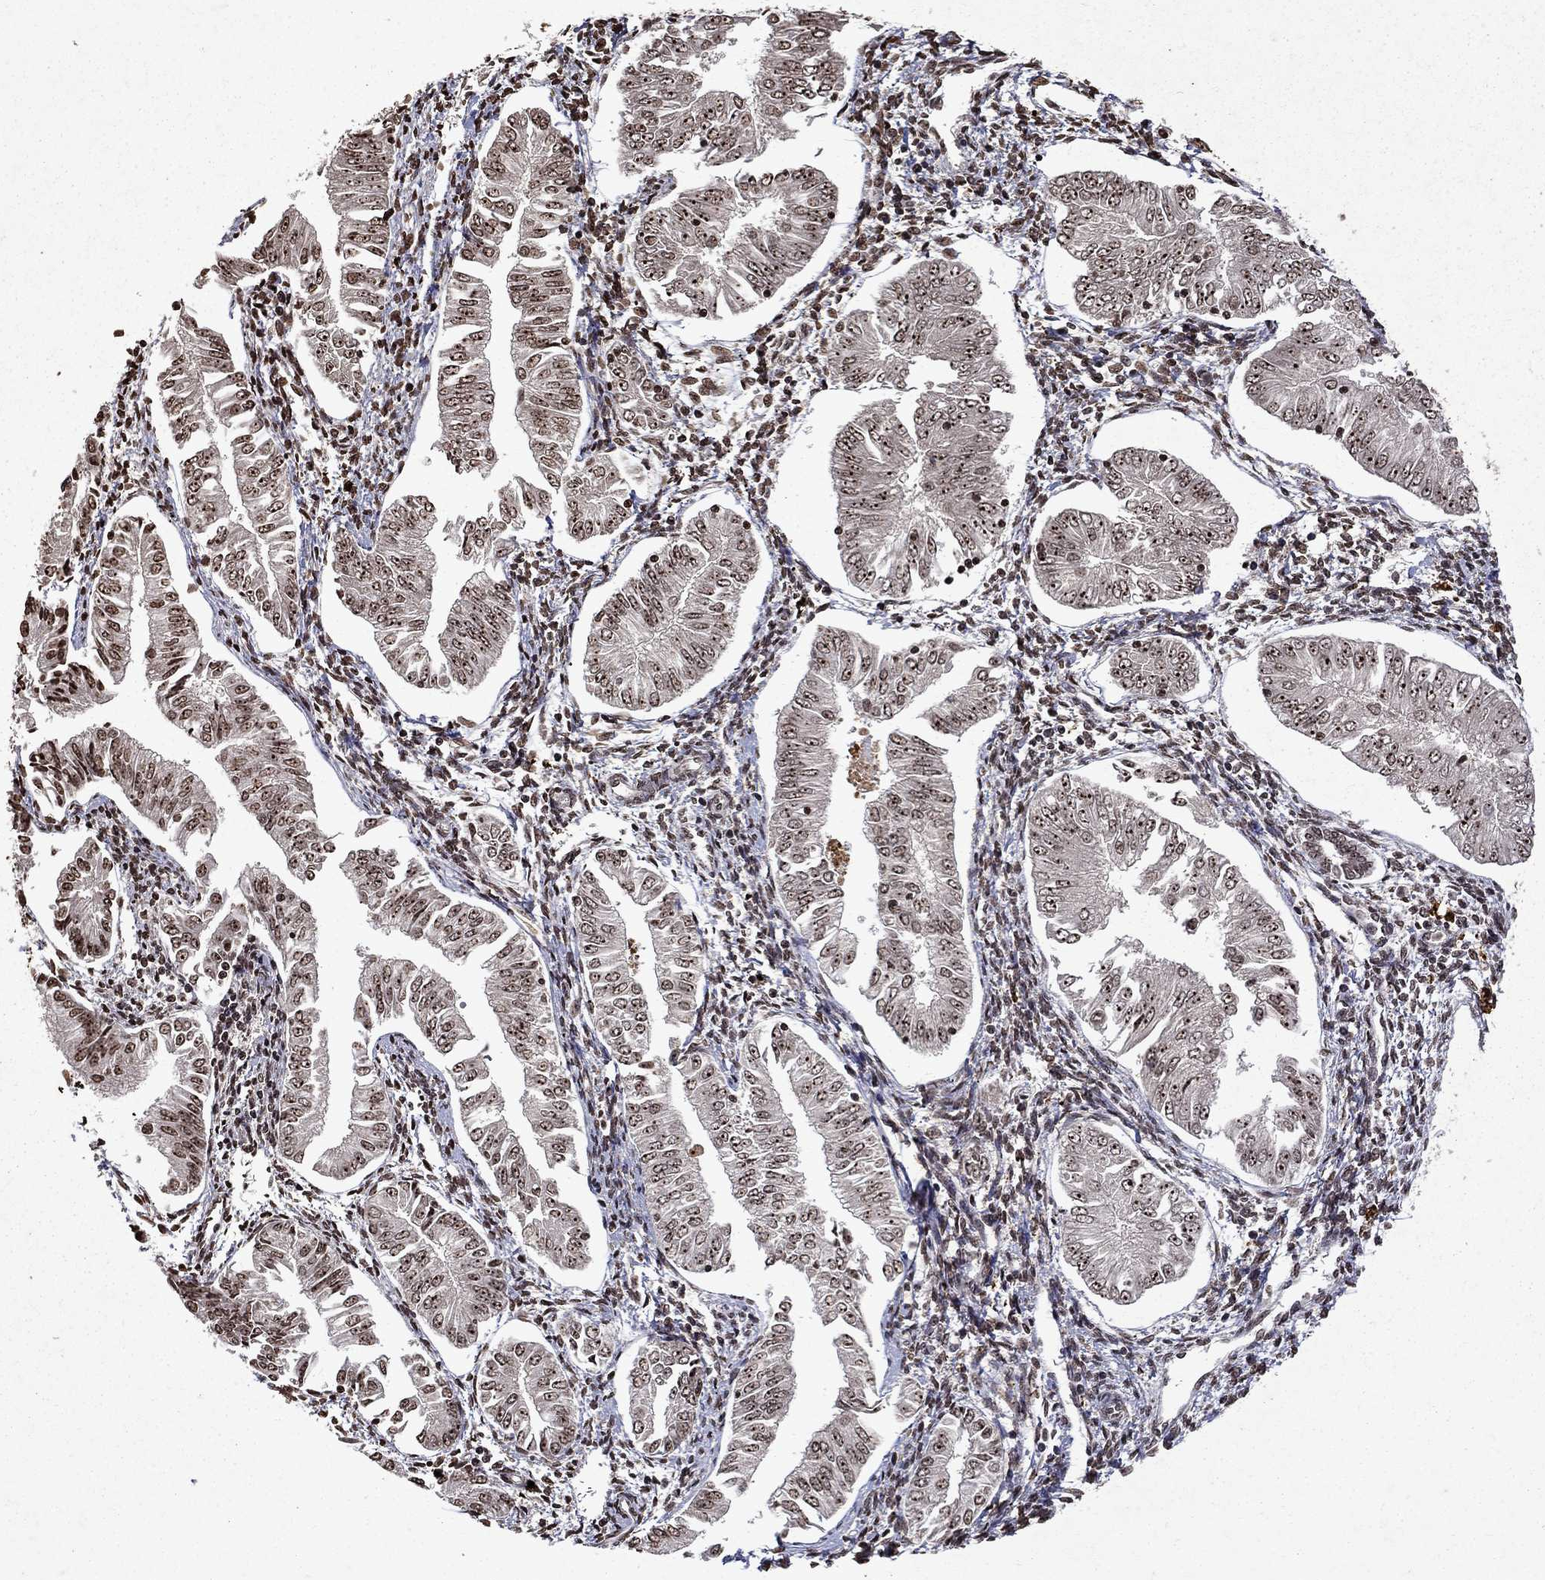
{"staining": {"intensity": "weak", "quantity": "25%-75%", "location": "nuclear"}, "tissue": "endometrial cancer", "cell_type": "Tumor cells", "image_type": "cancer", "snomed": [{"axis": "morphology", "description": "Adenocarcinoma, NOS"}, {"axis": "topography", "description": "Endometrium"}], "caption": "Endometrial adenocarcinoma stained with a brown dye reveals weak nuclear positive staining in approximately 25%-75% of tumor cells.", "gene": "PIN4", "patient": {"sex": "female", "age": 53}}